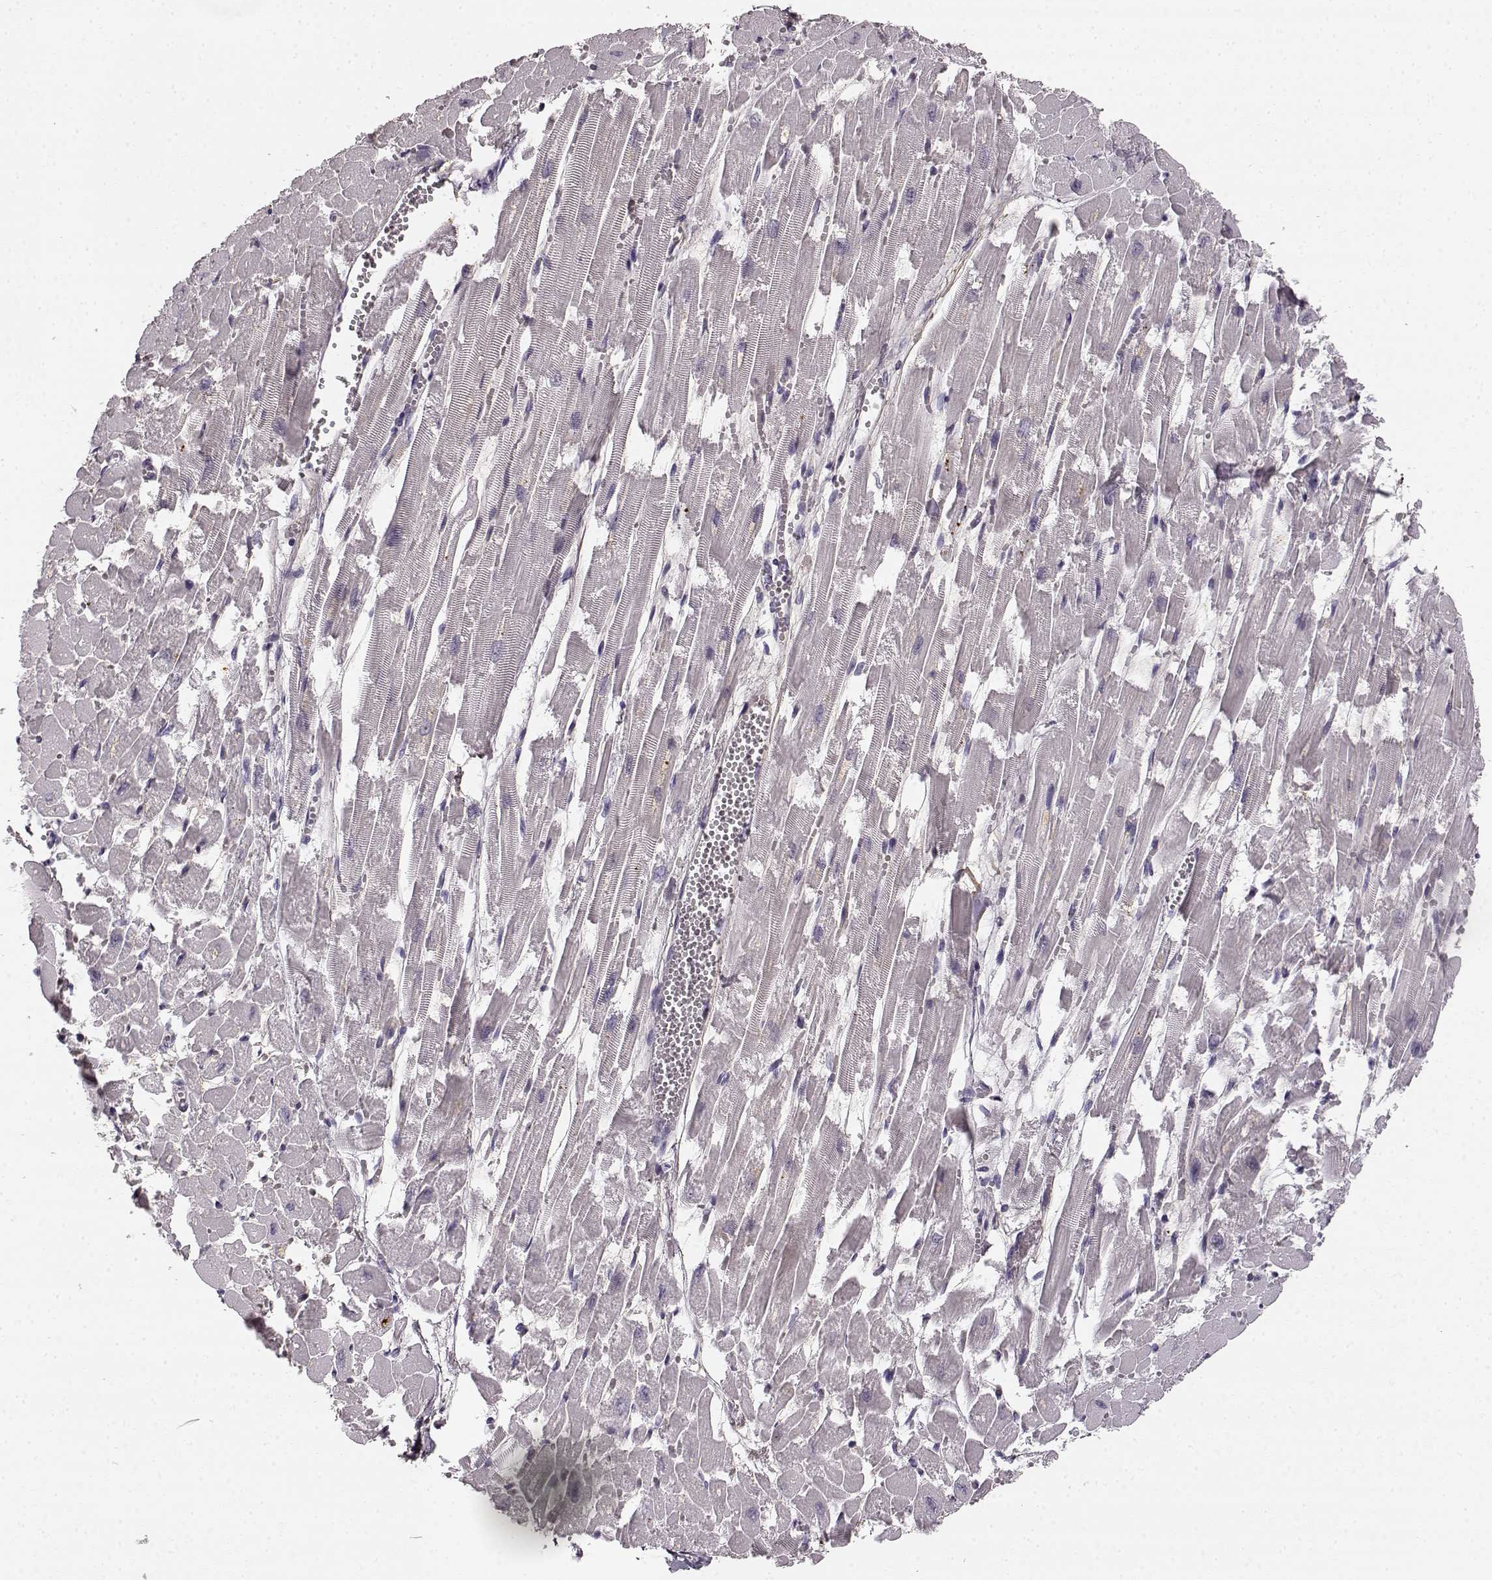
{"staining": {"intensity": "negative", "quantity": "none", "location": "none"}, "tissue": "heart muscle", "cell_type": "Cardiomyocytes", "image_type": "normal", "snomed": [{"axis": "morphology", "description": "Normal tissue, NOS"}, {"axis": "topography", "description": "Heart"}], "caption": "Cardiomyocytes show no significant staining in normal heart muscle. (DAB (3,3'-diaminobenzidine) immunohistochemistry (IHC) visualized using brightfield microscopy, high magnification).", "gene": "KIAA0319", "patient": {"sex": "female", "age": 52}}